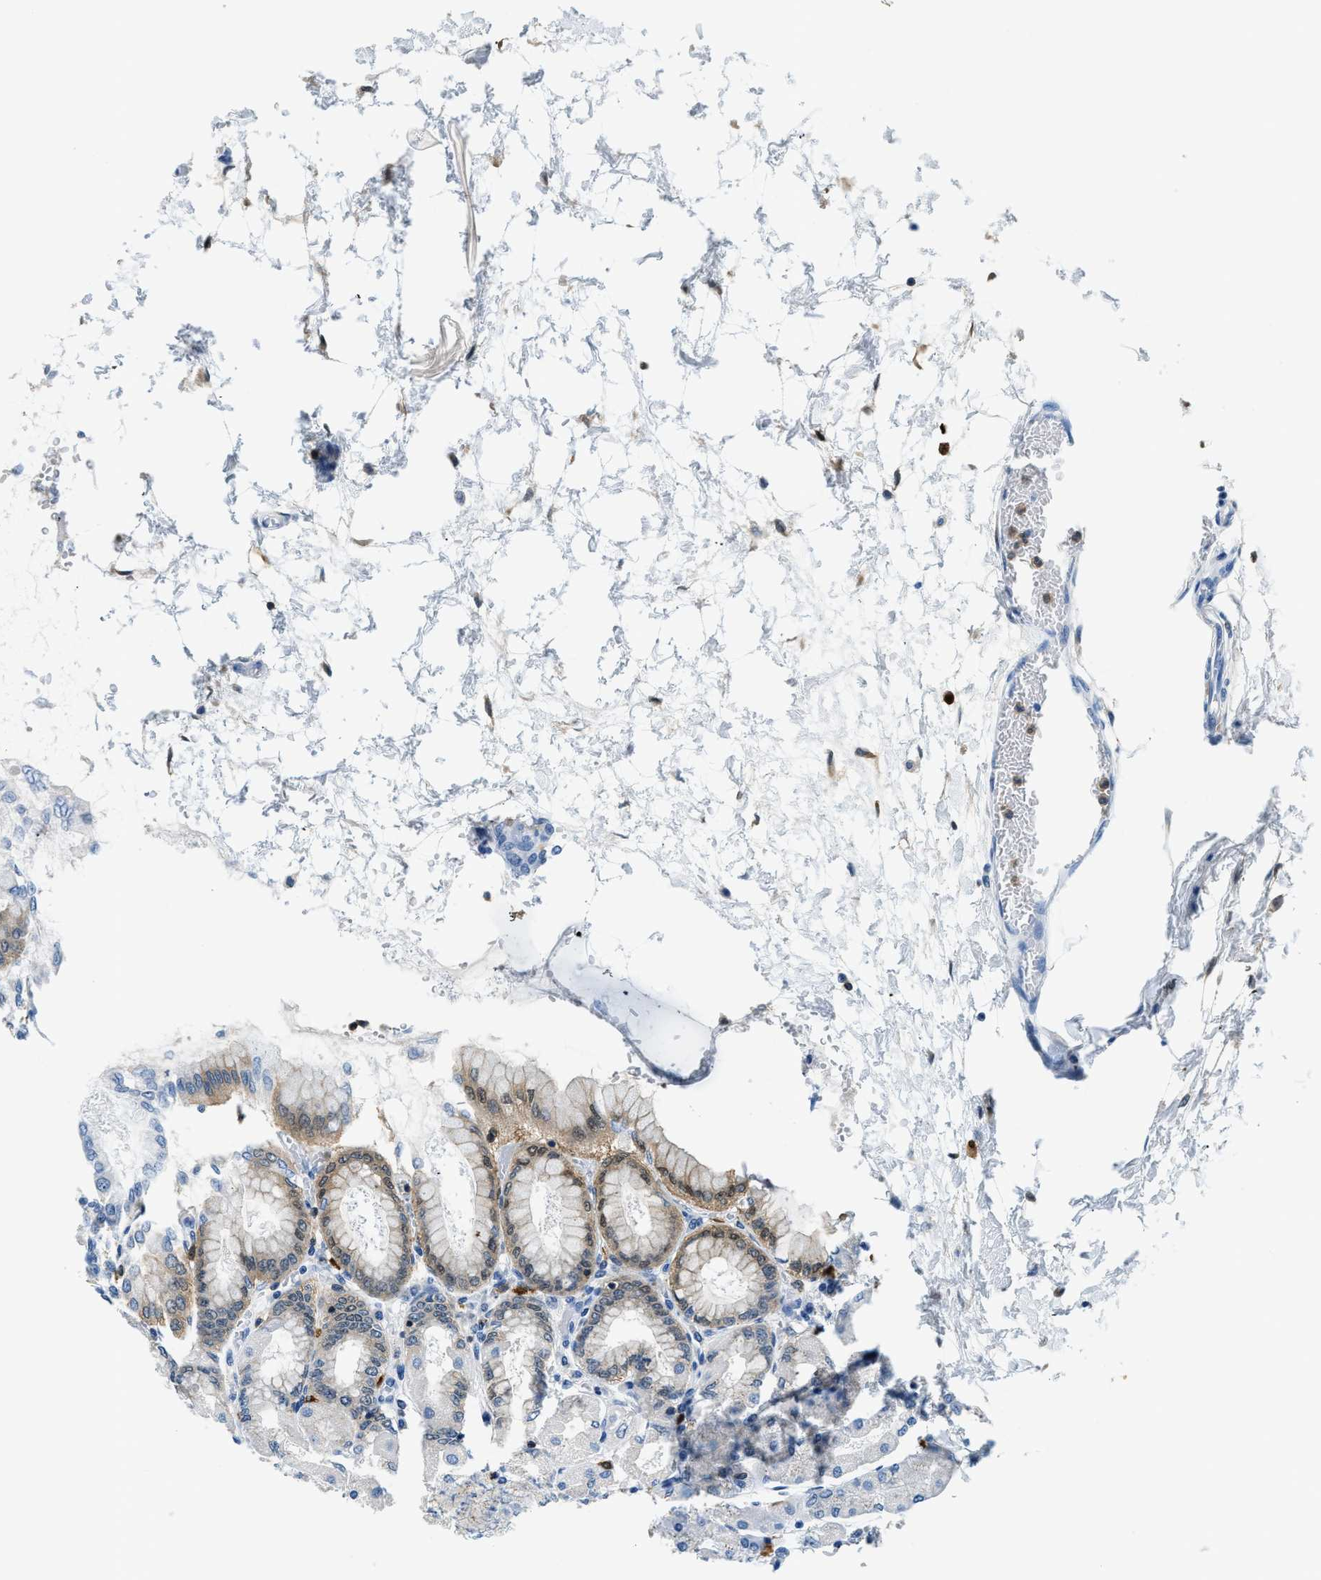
{"staining": {"intensity": "weak", "quantity": "25%-75%", "location": "cytoplasmic/membranous"}, "tissue": "stomach", "cell_type": "Glandular cells", "image_type": "normal", "snomed": [{"axis": "morphology", "description": "Normal tissue, NOS"}, {"axis": "topography", "description": "Stomach, upper"}], "caption": "Brown immunohistochemical staining in normal human stomach shows weak cytoplasmic/membranous positivity in approximately 25%-75% of glandular cells.", "gene": "CAPG", "patient": {"sex": "female", "age": 56}}